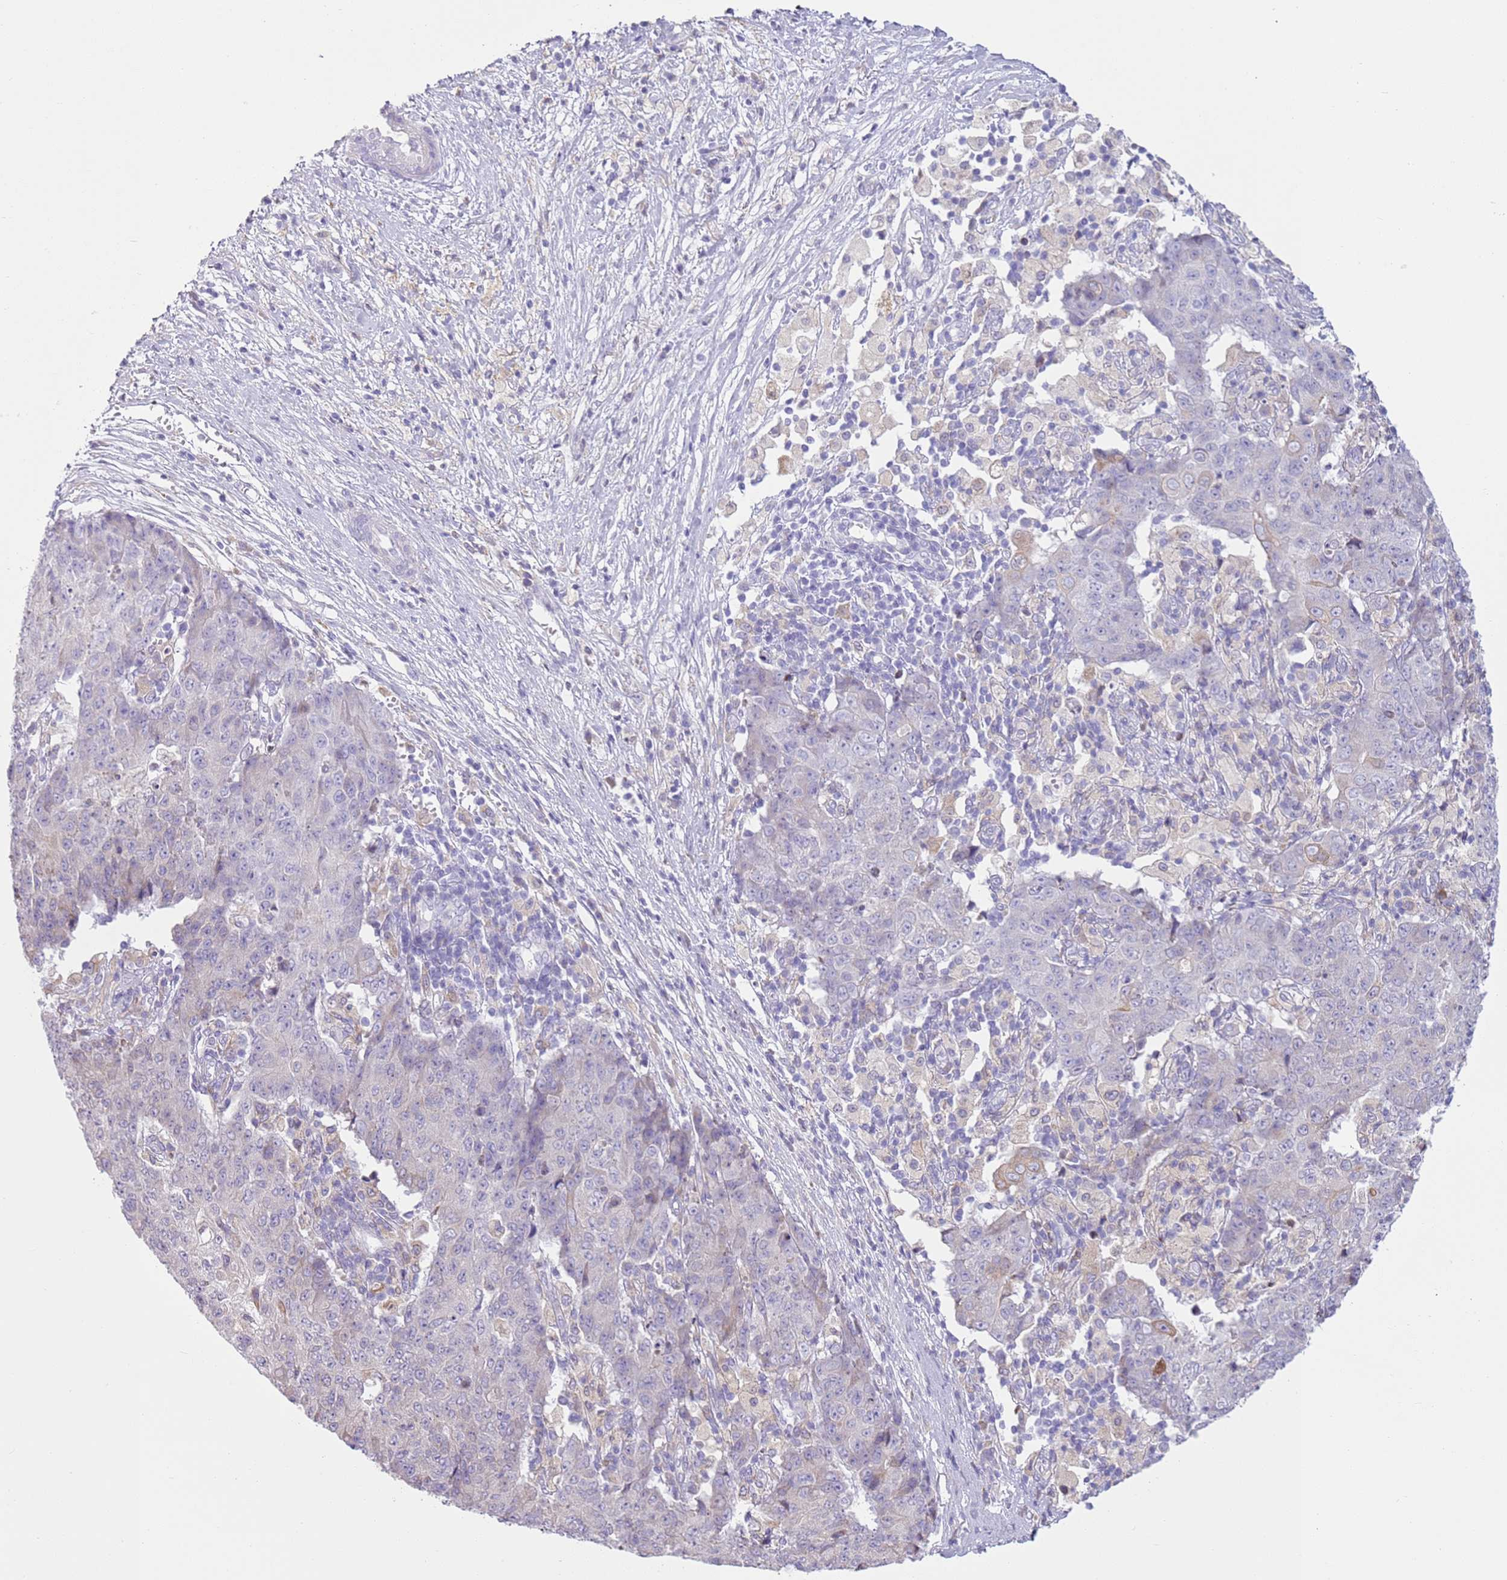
{"staining": {"intensity": "negative", "quantity": "none", "location": "none"}, "tissue": "ovarian cancer", "cell_type": "Tumor cells", "image_type": "cancer", "snomed": [{"axis": "morphology", "description": "Carcinoma, endometroid"}, {"axis": "topography", "description": "Ovary"}], "caption": "Endometroid carcinoma (ovarian) was stained to show a protein in brown. There is no significant positivity in tumor cells.", "gene": "OAF", "patient": {"sex": "female", "age": 42}}